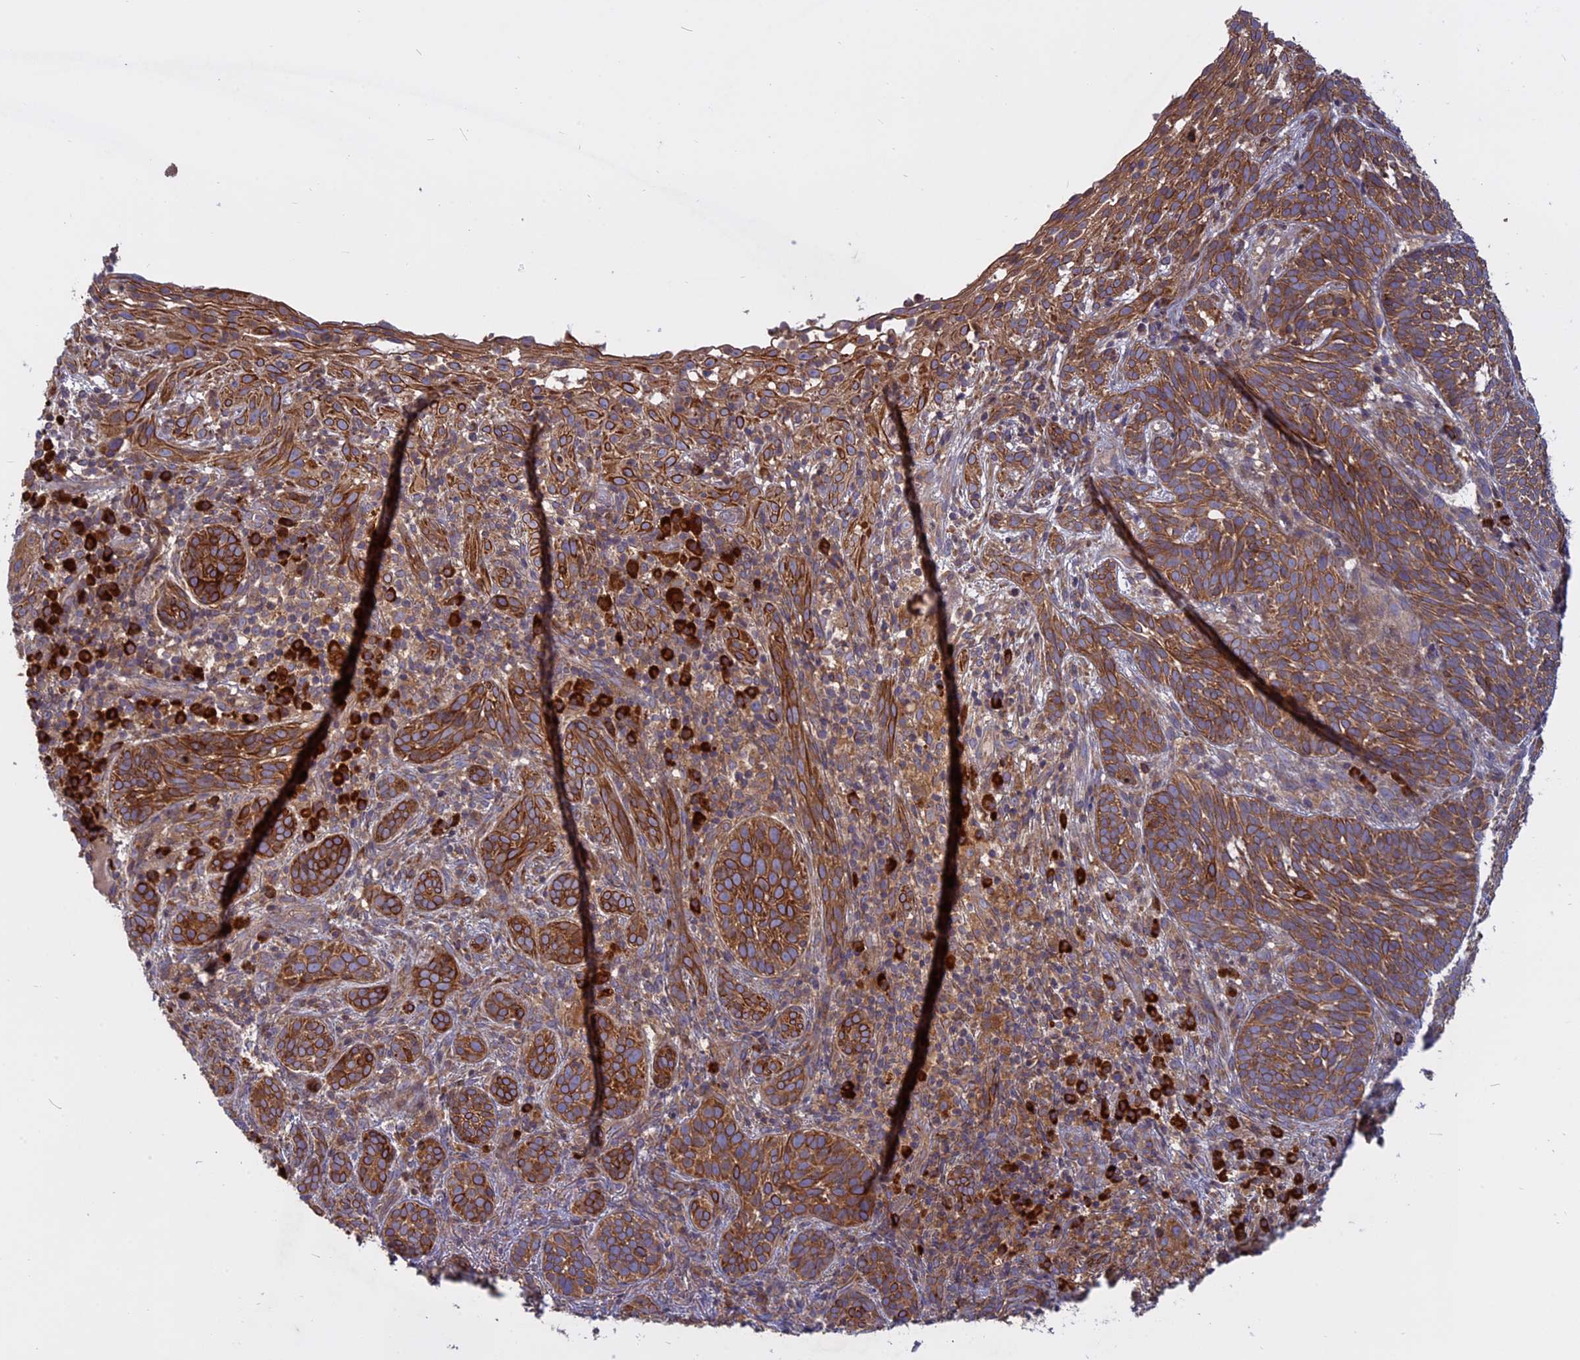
{"staining": {"intensity": "strong", "quantity": ">75%", "location": "cytoplasmic/membranous"}, "tissue": "skin cancer", "cell_type": "Tumor cells", "image_type": "cancer", "snomed": [{"axis": "morphology", "description": "Basal cell carcinoma"}, {"axis": "topography", "description": "Skin"}], "caption": "A brown stain highlights strong cytoplasmic/membranous staining of a protein in skin basal cell carcinoma tumor cells. (IHC, brightfield microscopy, high magnification).", "gene": "TMEM208", "patient": {"sex": "male", "age": 71}}